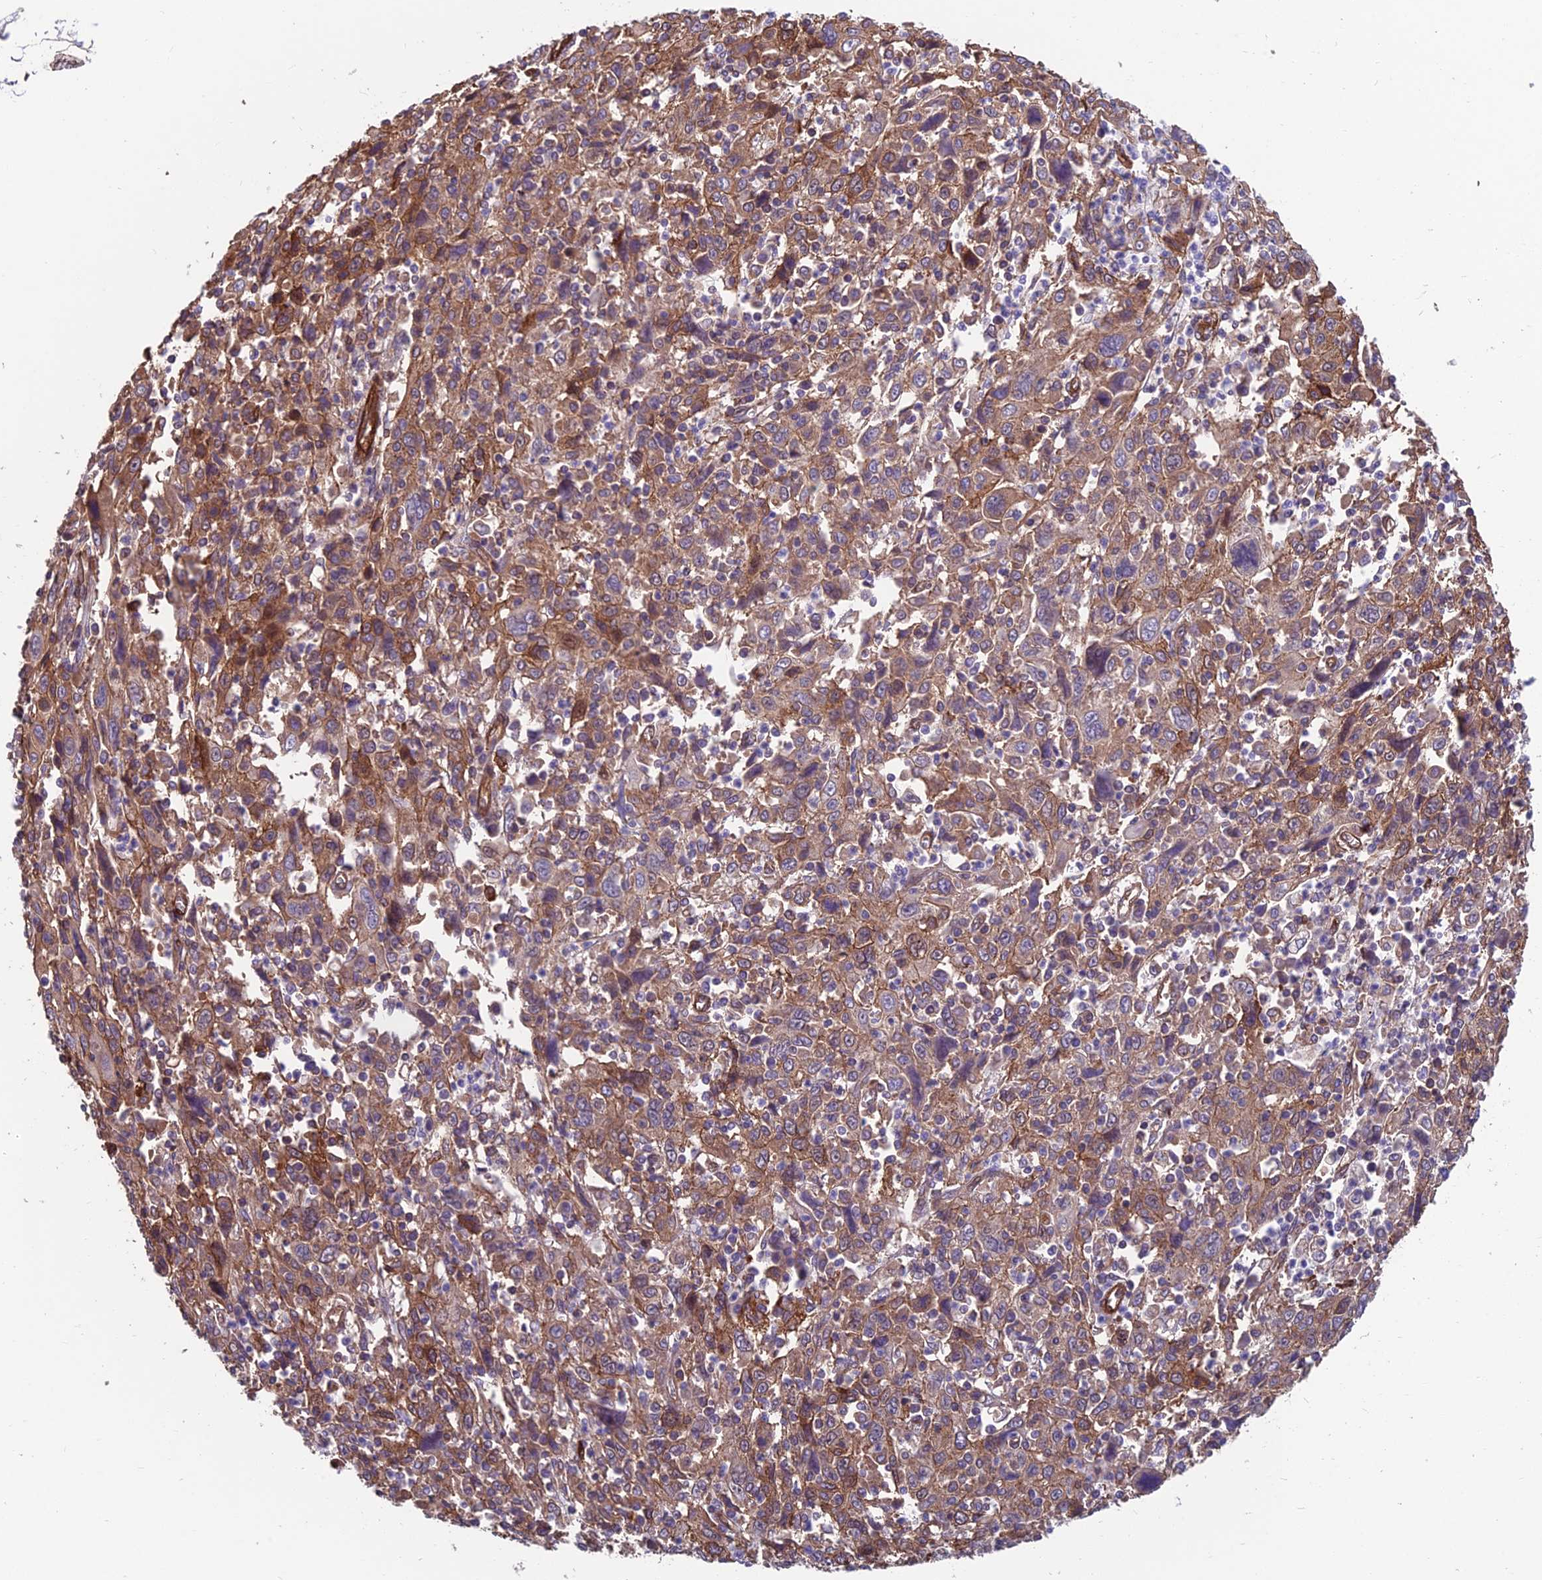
{"staining": {"intensity": "weak", "quantity": "25%-75%", "location": "cytoplasmic/membranous"}, "tissue": "cervical cancer", "cell_type": "Tumor cells", "image_type": "cancer", "snomed": [{"axis": "morphology", "description": "Squamous cell carcinoma, NOS"}, {"axis": "topography", "description": "Cervix"}], "caption": "A high-resolution histopathology image shows immunohistochemistry staining of cervical squamous cell carcinoma, which demonstrates weak cytoplasmic/membranous expression in about 25%-75% of tumor cells.", "gene": "RTN4RL1", "patient": {"sex": "female", "age": 46}}